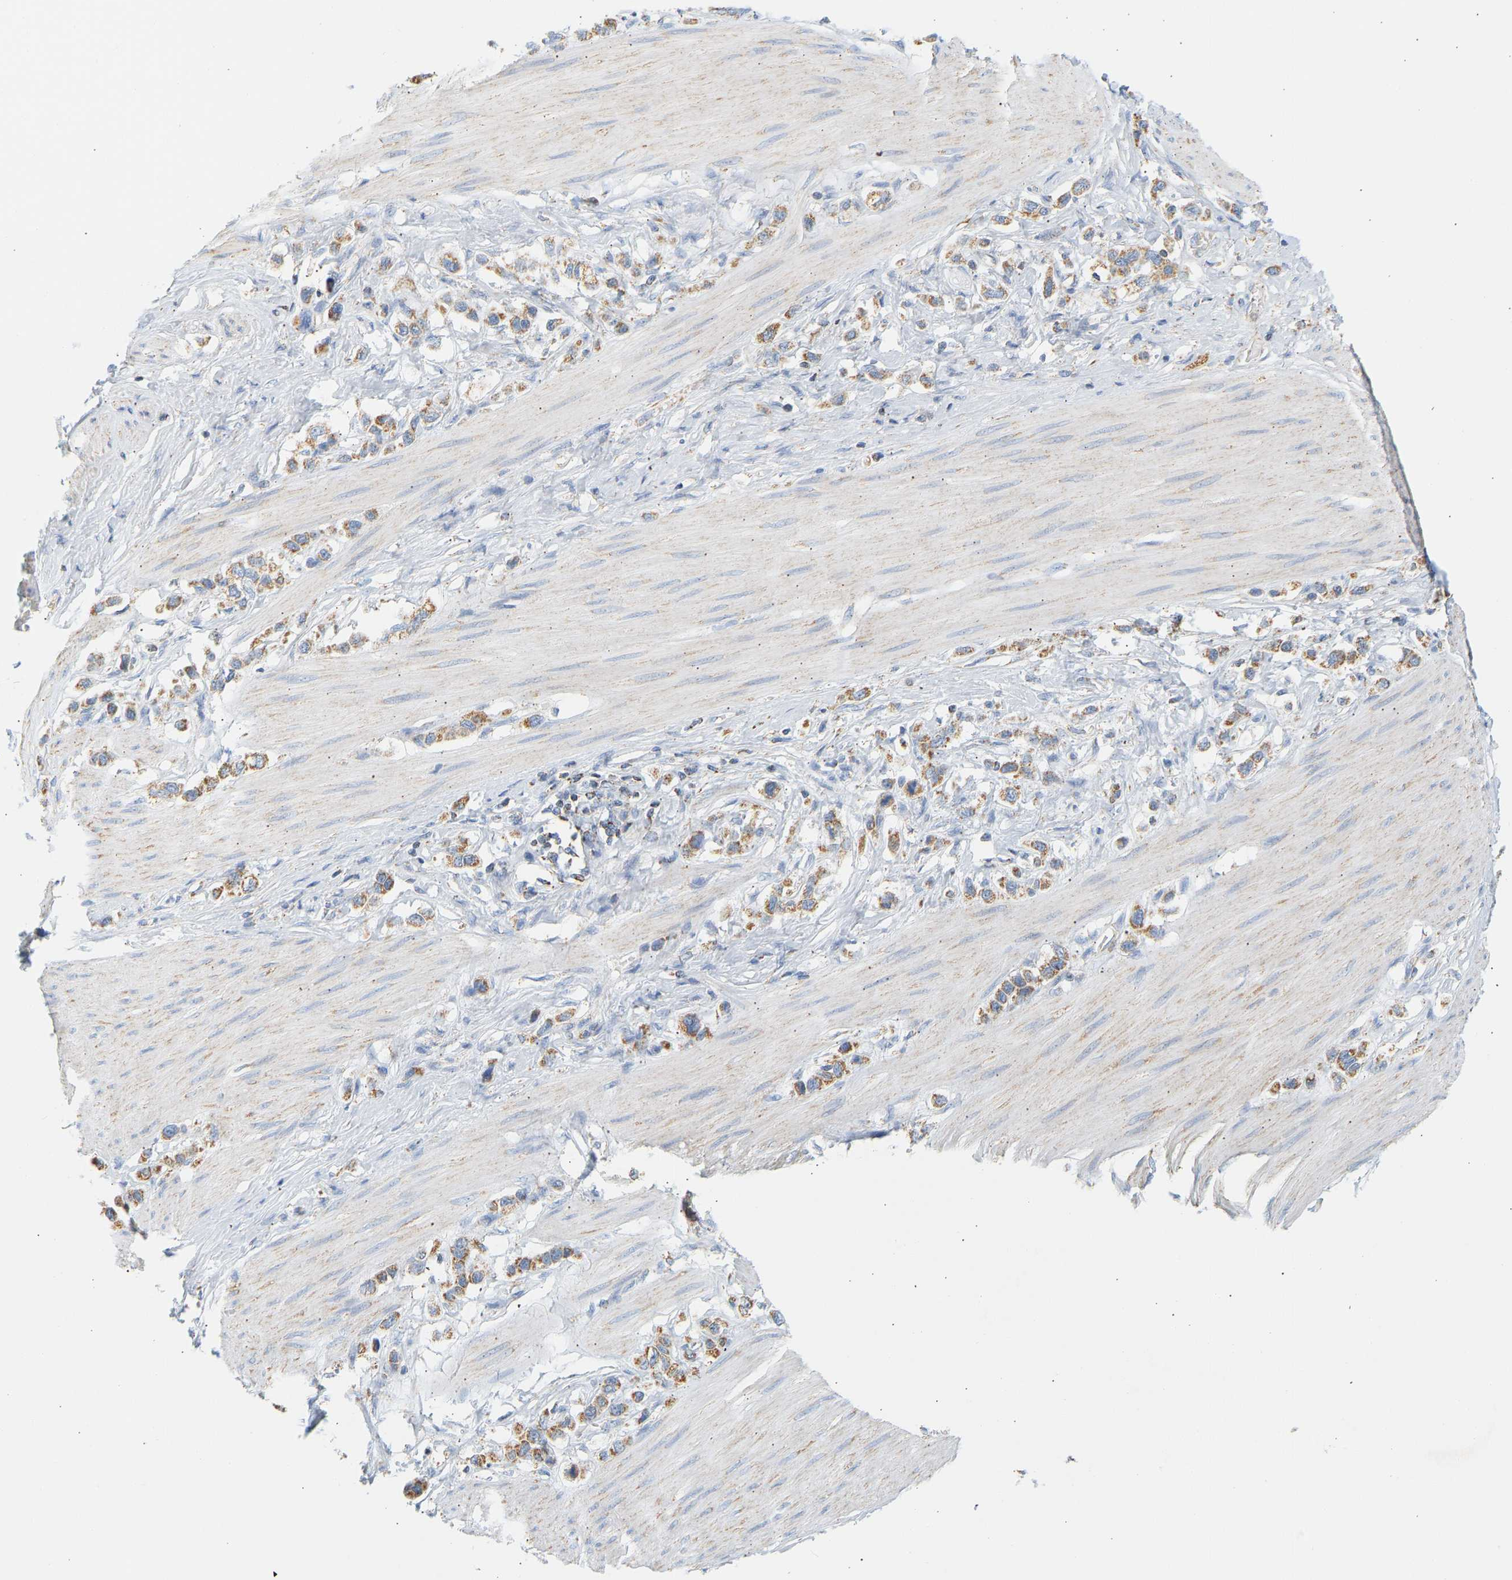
{"staining": {"intensity": "moderate", "quantity": ">75%", "location": "cytoplasmic/membranous"}, "tissue": "stomach cancer", "cell_type": "Tumor cells", "image_type": "cancer", "snomed": [{"axis": "morphology", "description": "Adenocarcinoma, NOS"}, {"axis": "topography", "description": "Stomach"}], "caption": "Stomach cancer was stained to show a protein in brown. There is medium levels of moderate cytoplasmic/membranous staining in about >75% of tumor cells.", "gene": "GRPEL2", "patient": {"sex": "female", "age": 65}}